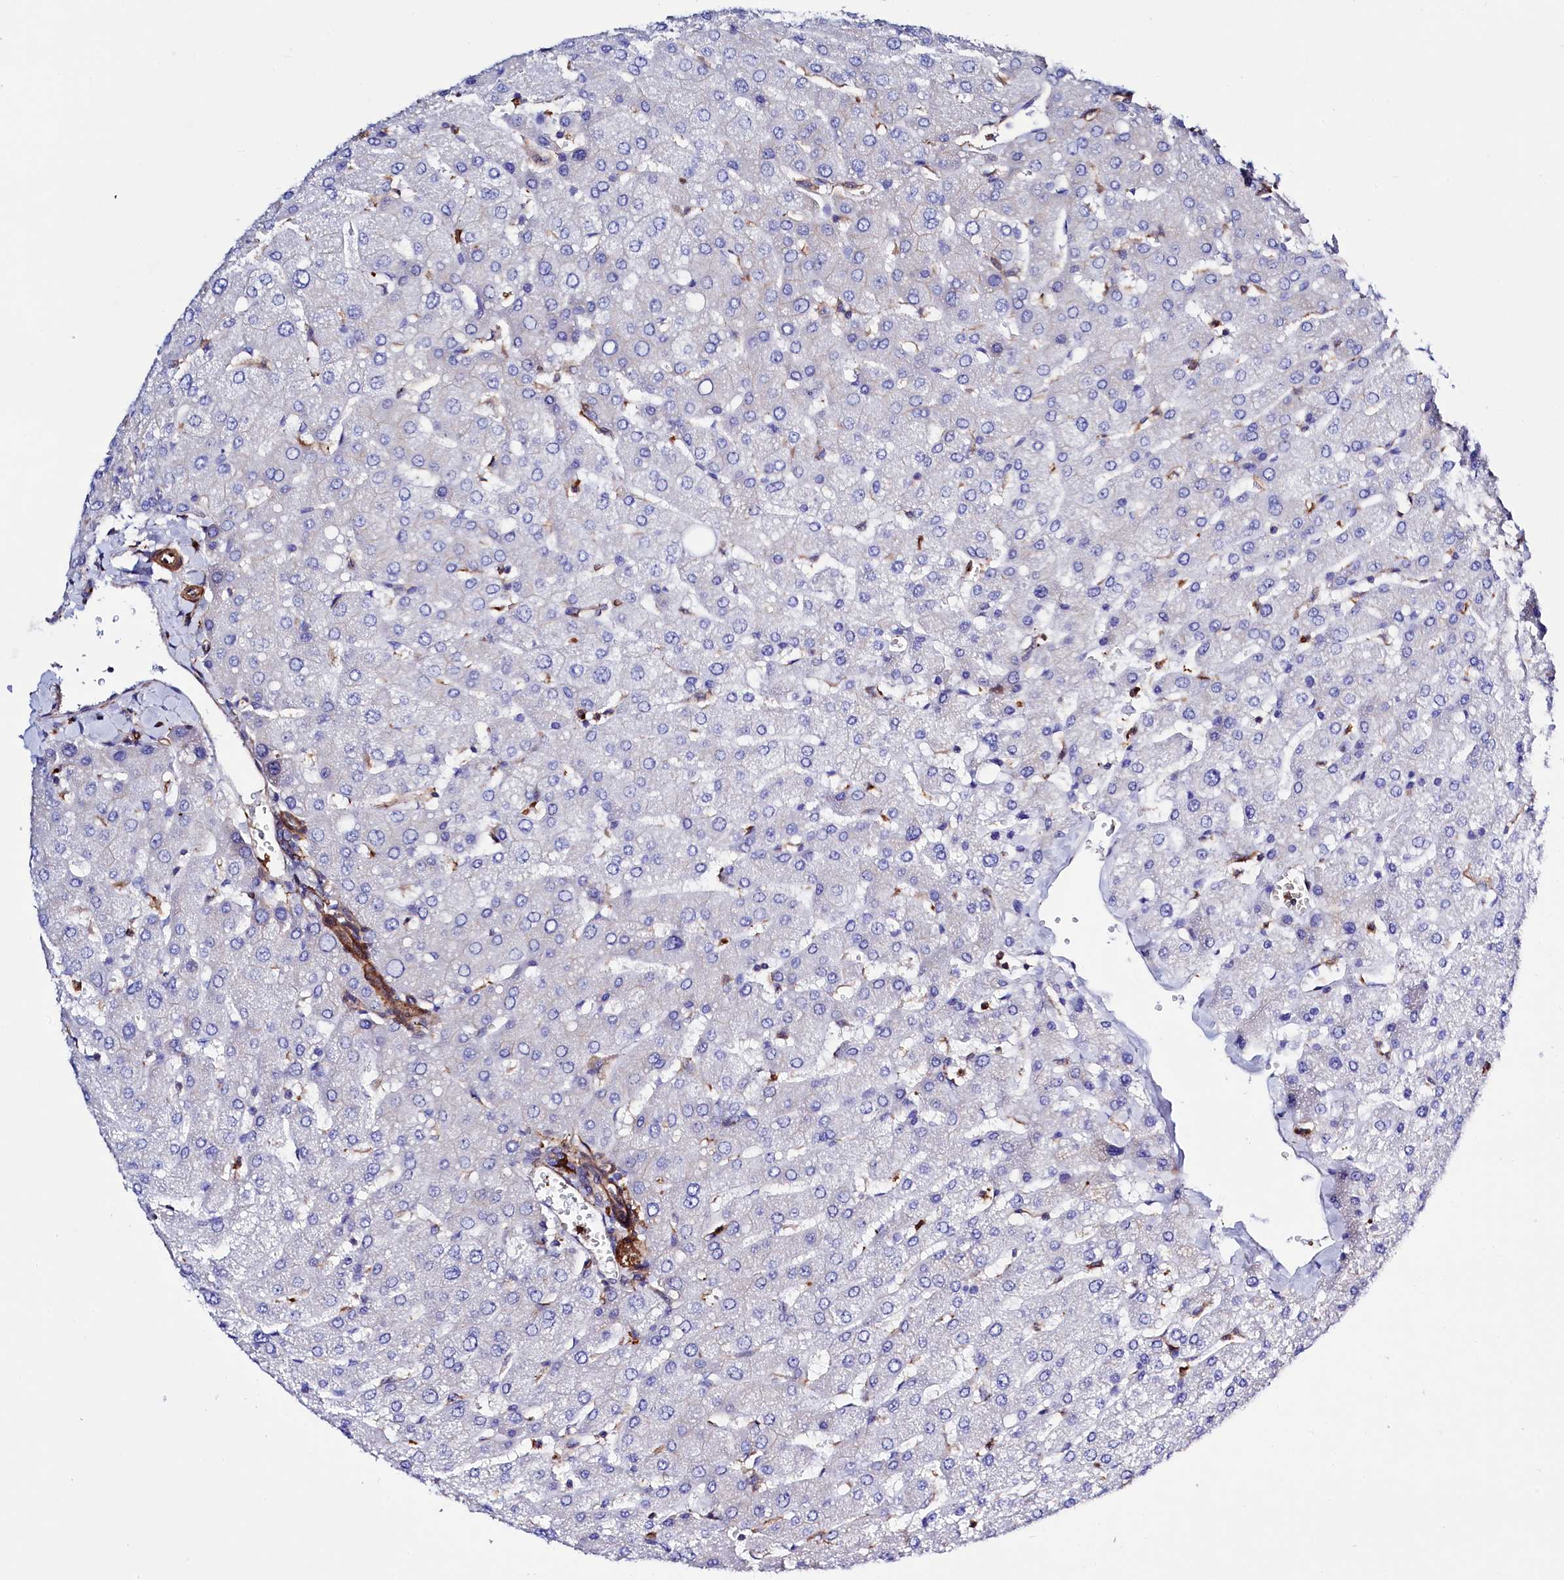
{"staining": {"intensity": "negative", "quantity": "none", "location": "none"}, "tissue": "liver", "cell_type": "Cholangiocytes", "image_type": "normal", "snomed": [{"axis": "morphology", "description": "Normal tissue, NOS"}, {"axis": "topography", "description": "Liver"}], "caption": "Micrograph shows no protein positivity in cholangiocytes of unremarkable liver.", "gene": "STAMBPL1", "patient": {"sex": "male", "age": 55}}